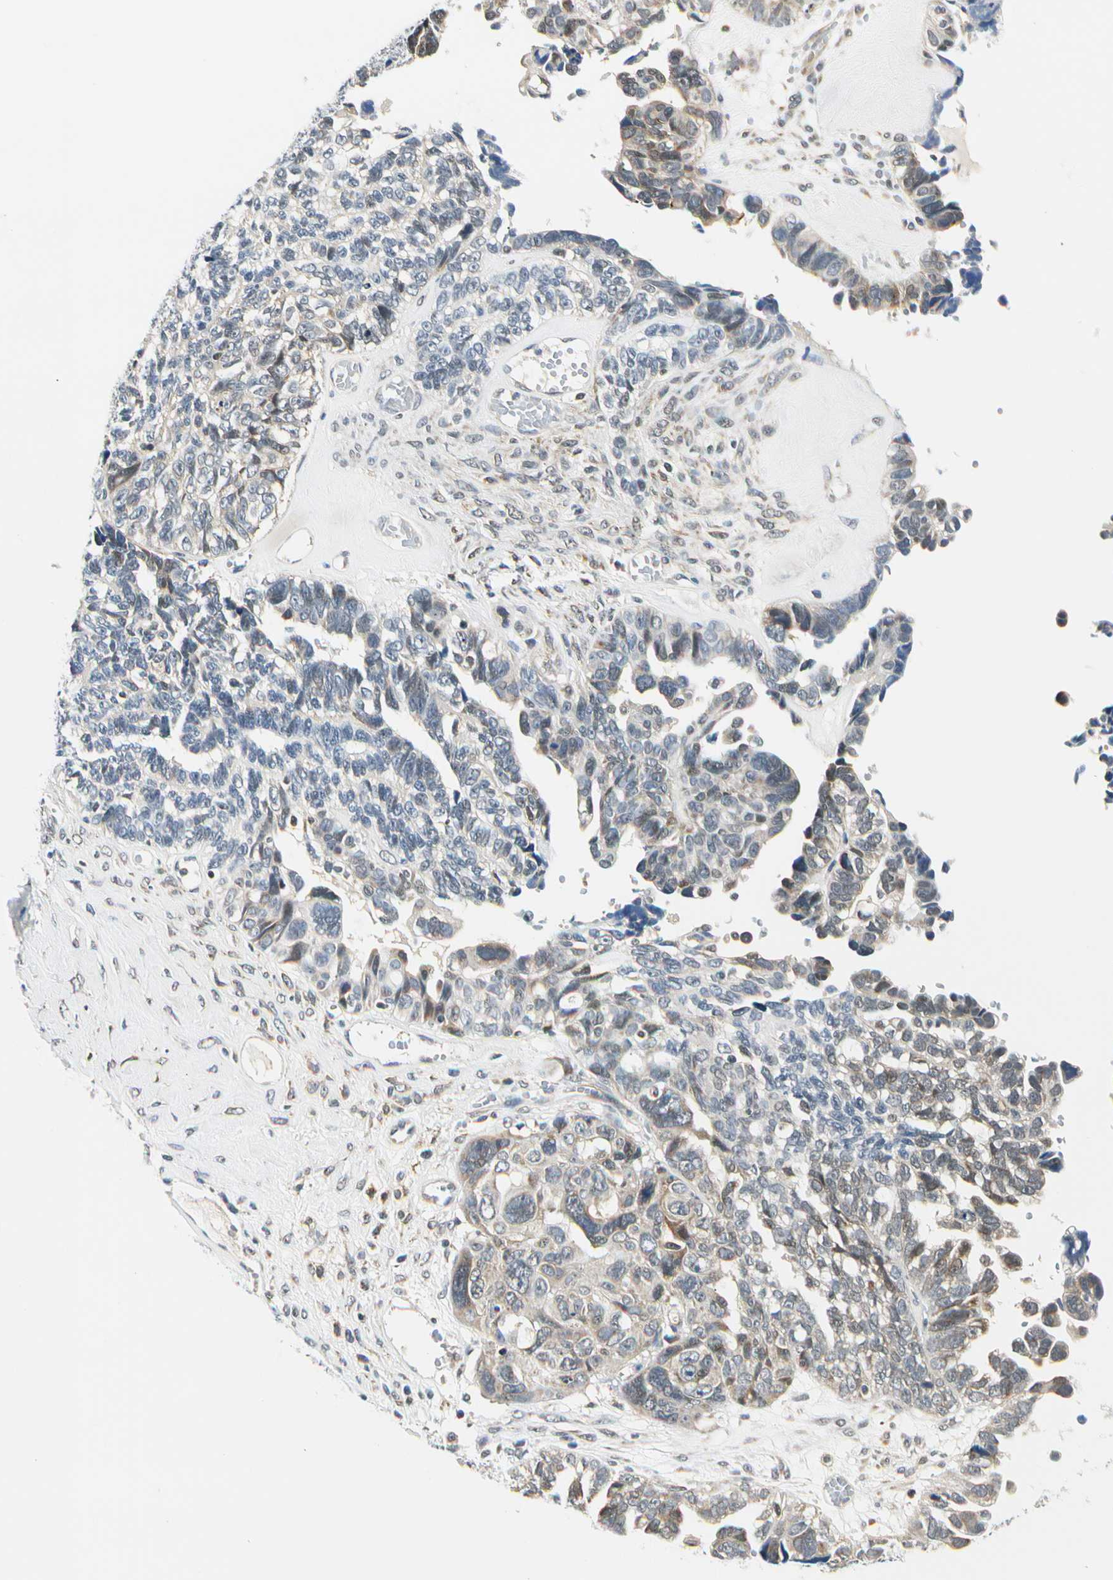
{"staining": {"intensity": "weak", "quantity": "<25%", "location": "cytoplasmic/membranous"}, "tissue": "ovarian cancer", "cell_type": "Tumor cells", "image_type": "cancer", "snomed": [{"axis": "morphology", "description": "Cystadenocarcinoma, serous, NOS"}, {"axis": "topography", "description": "Ovary"}], "caption": "High magnification brightfield microscopy of ovarian cancer (serous cystadenocarcinoma) stained with DAB (3,3'-diaminobenzidine) (brown) and counterstained with hematoxylin (blue): tumor cells show no significant expression. (Immunohistochemistry (ihc), brightfield microscopy, high magnification).", "gene": "PDK2", "patient": {"sex": "female", "age": 79}}